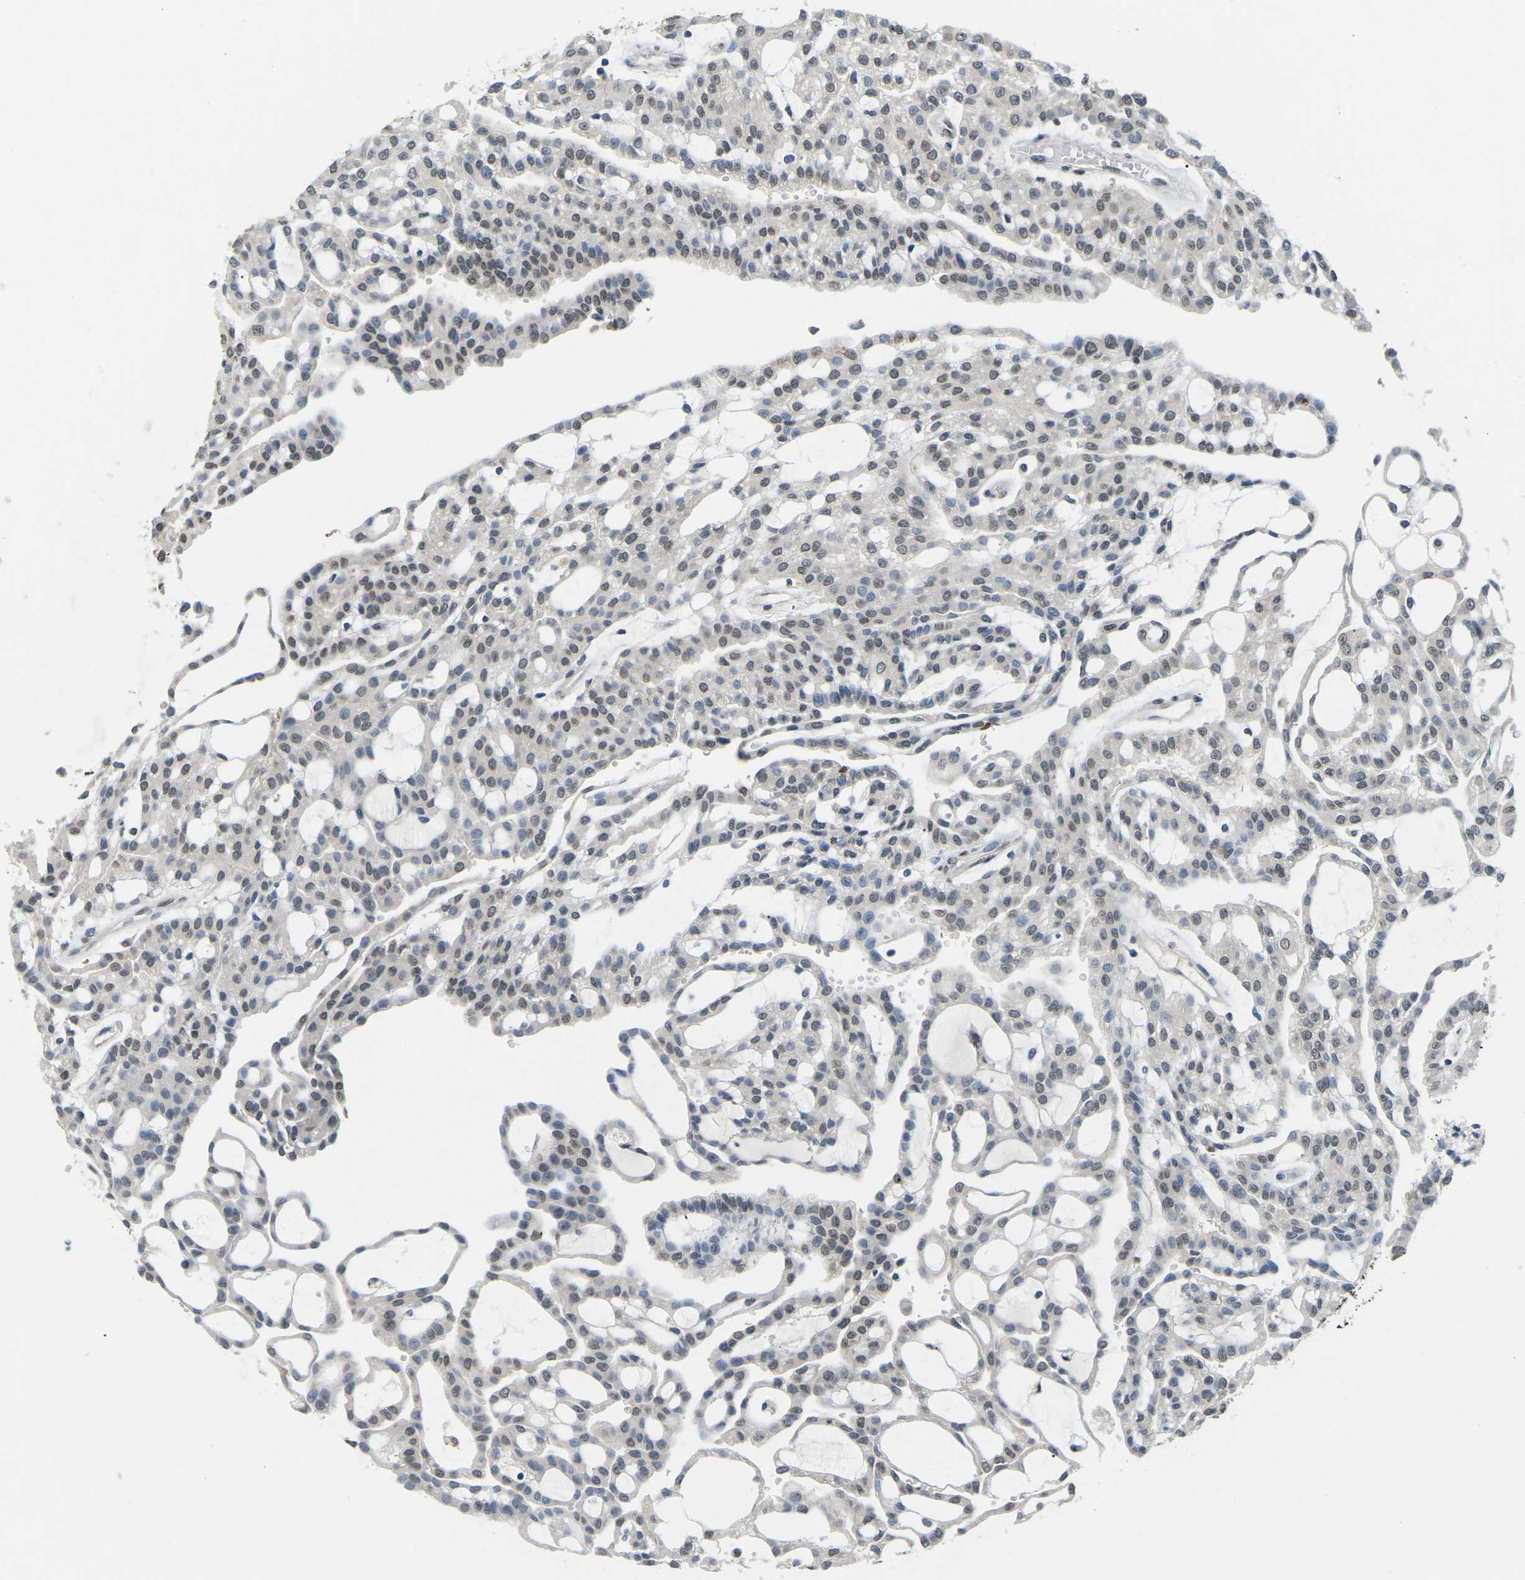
{"staining": {"intensity": "negative", "quantity": "none", "location": "none"}, "tissue": "renal cancer", "cell_type": "Tumor cells", "image_type": "cancer", "snomed": [{"axis": "morphology", "description": "Adenocarcinoma, NOS"}, {"axis": "topography", "description": "Kidney"}], "caption": "A photomicrograph of human adenocarcinoma (renal) is negative for staining in tumor cells.", "gene": "SCNN1B", "patient": {"sex": "male", "age": 63}}